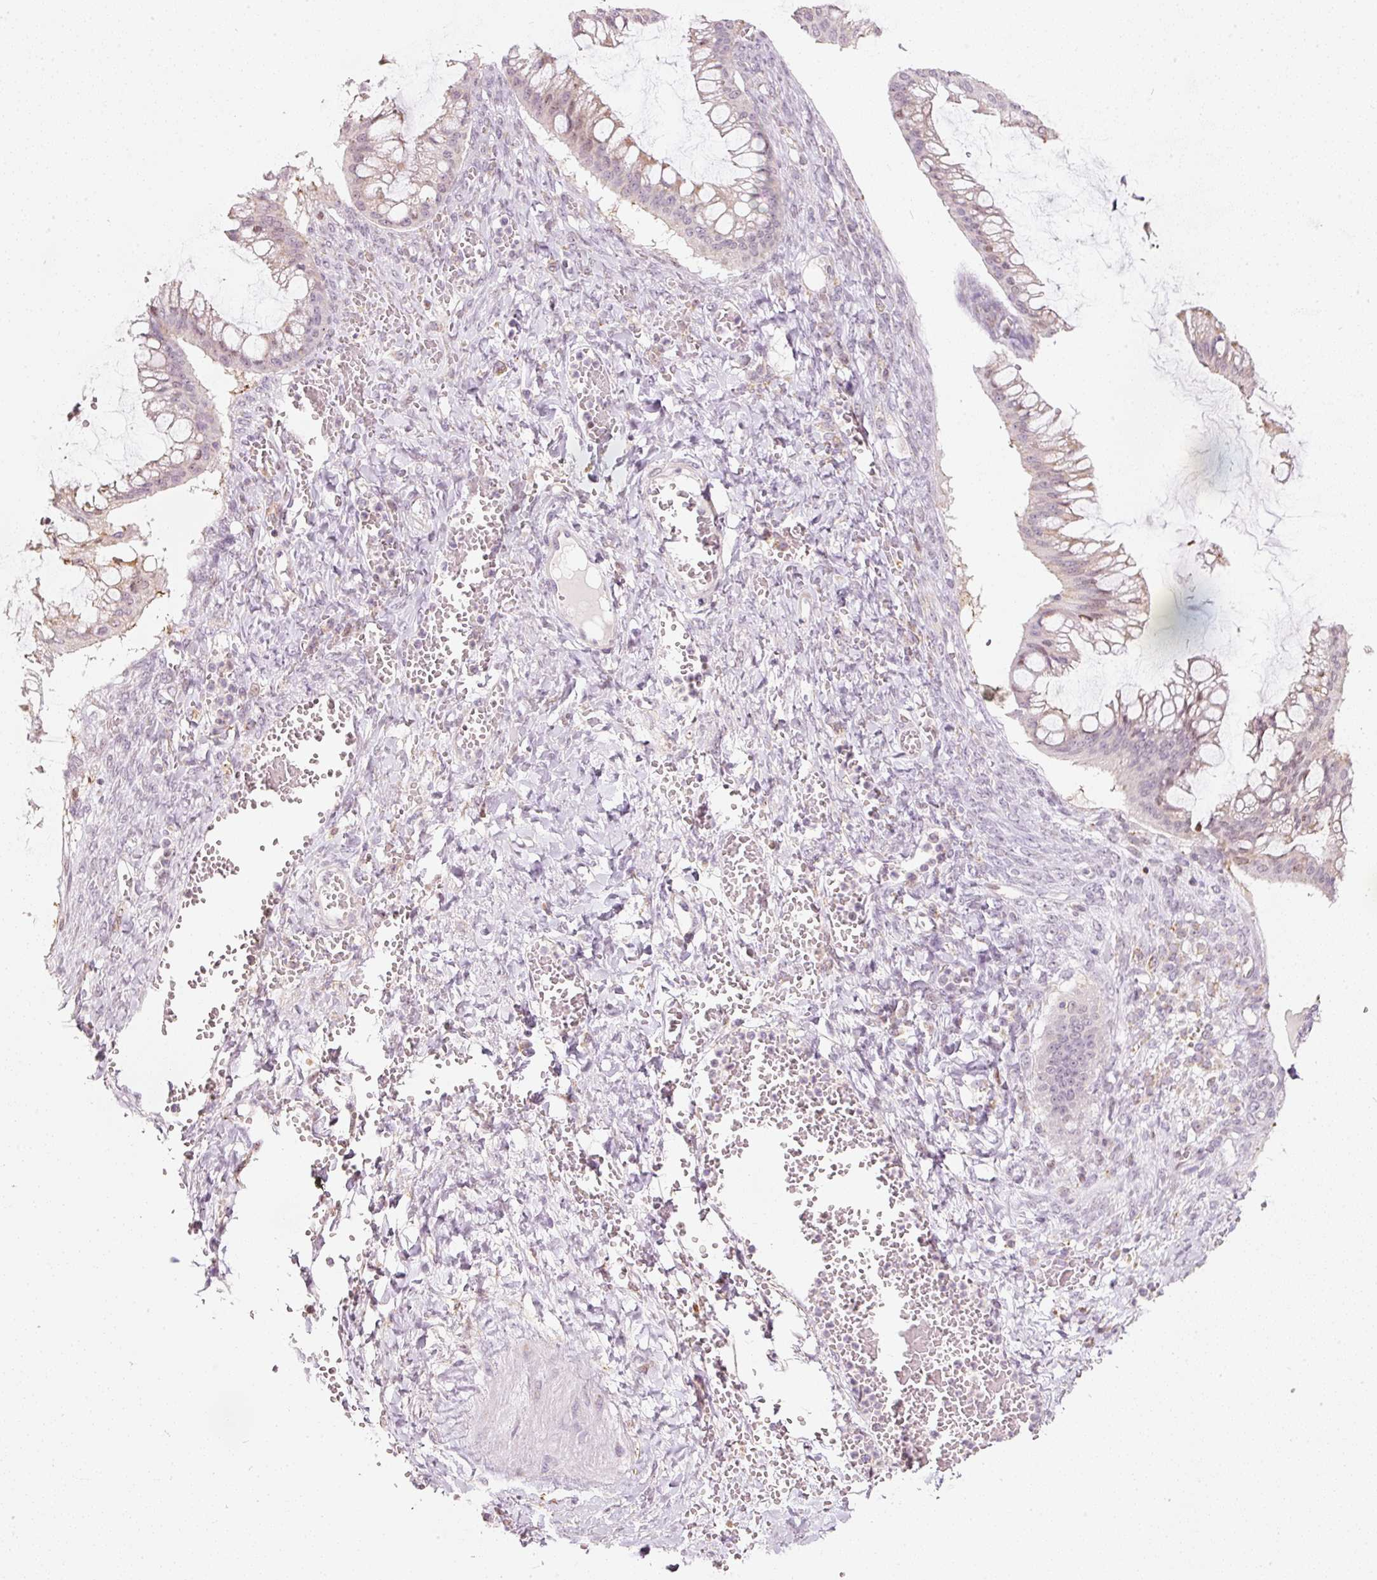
{"staining": {"intensity": "negative", "quantity": "none", "location": "none"}, "tissue": "ovarian cancer", "cell_type": "Tumor cells", "image_type": "cancer", "snomed": [{"axis": "morphology", "description": "Cystadenocarcinoma, mucinous, NOS"}, {"axis": "topography", "description": "Ovary"}], "caption": "This micrograph is of ovarian mucinous cystadenocarcinoma stained with IHC to label a protein in brown with the nuclei are counter-stained blue. There is no staining in tumor cells.", "gene": "RNF39", "patient": {"sex": "female", "age": 73}}